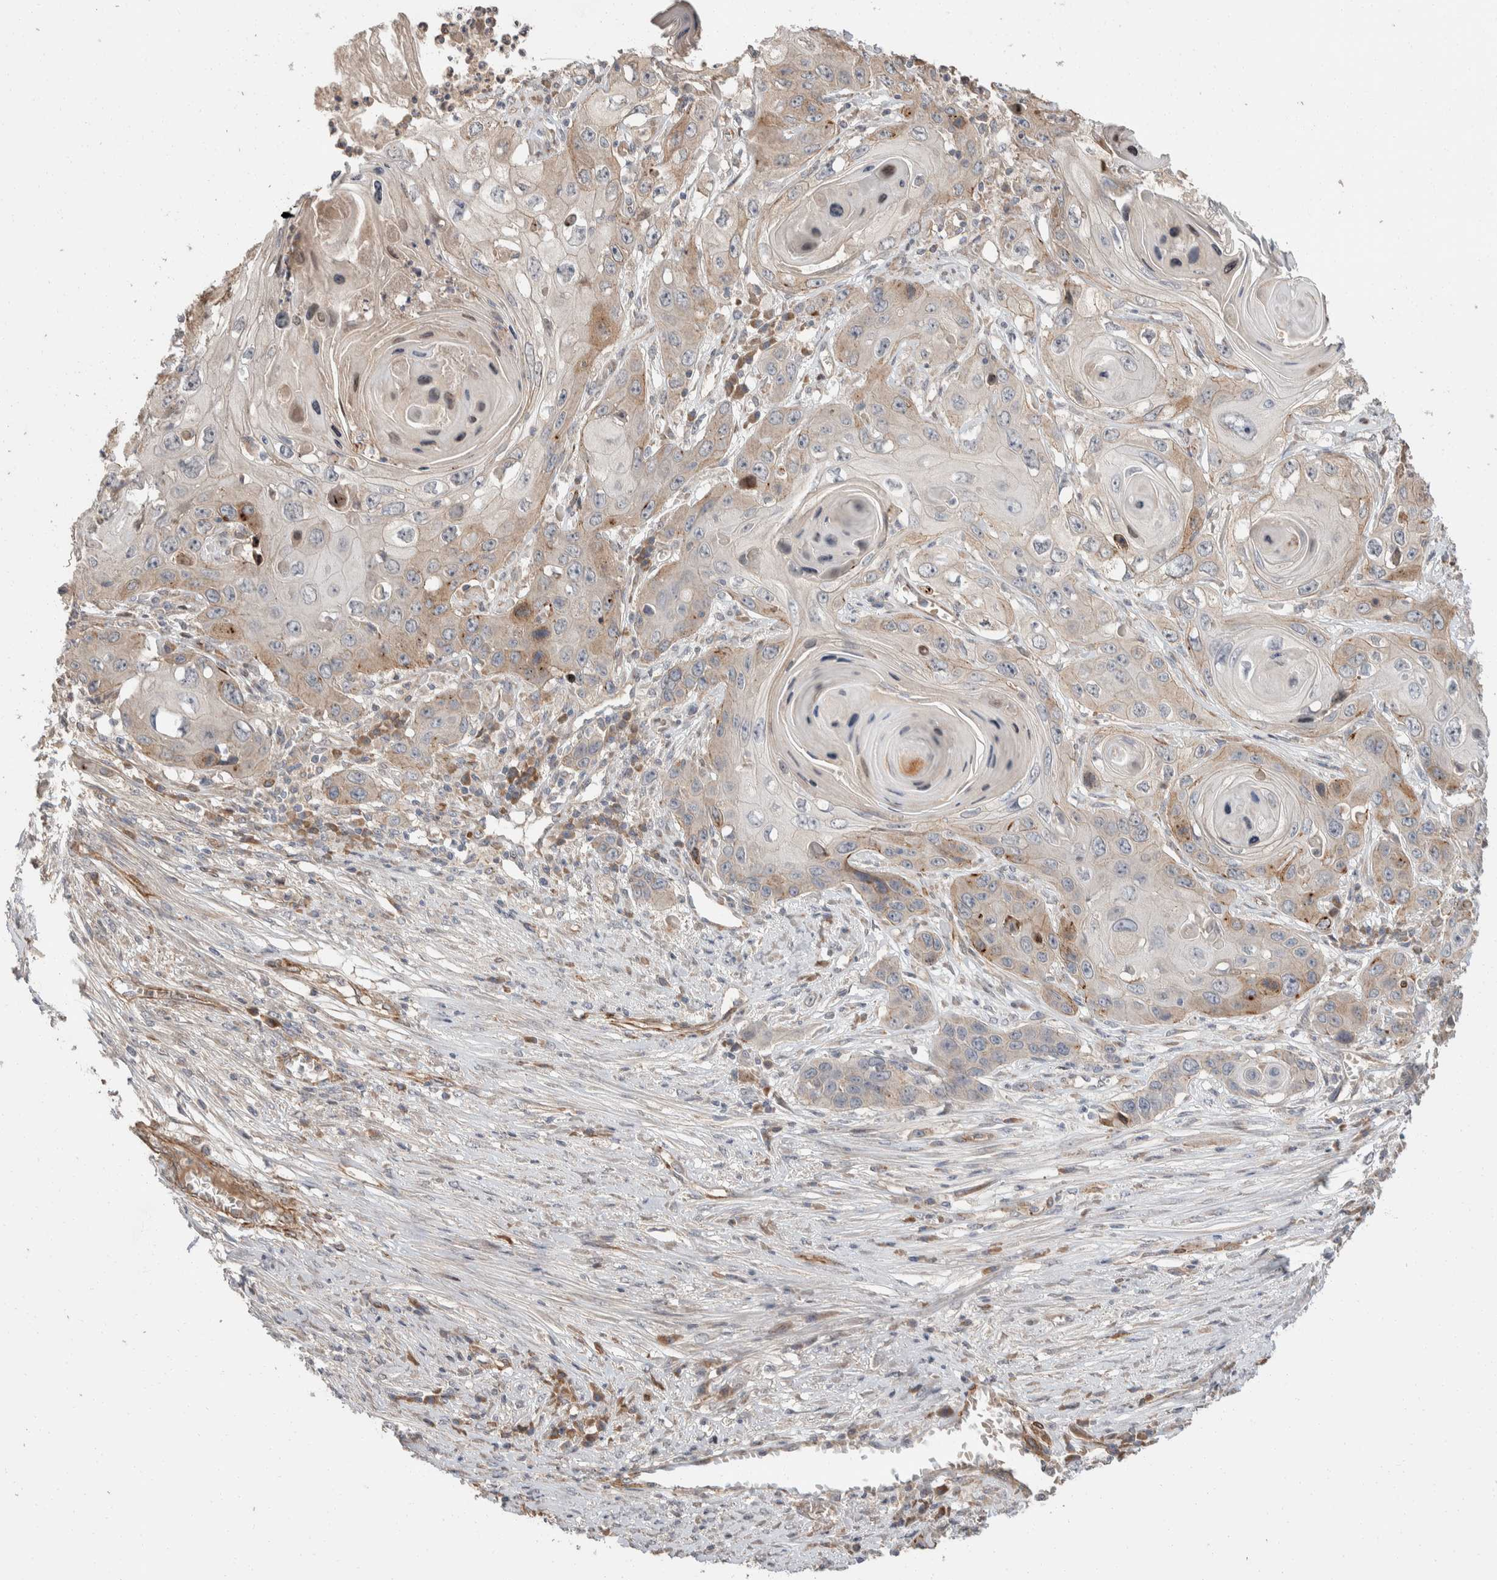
{"staining": {"intensity": "weak", "quantity": "25%-75%", "location": "cytoplasmic/membranous"}, "tissue": "skin cancer", "cell_type": "Tumor cells", "image_type": "cancer", "snomed": [{"axis": "morphology", "description": "Squamous cell carcinoma, NOS"}, {"axis": "topography", "description": "Skin"}], "caption": "The photomicrograph displays immunohistochemical staining of squamous cell carcinoma (skin). There is weak cytoplasmic/membranous positivity is seen in approximately 25%-75% of tumor cells. The staining is performed using DAB brown chromogen to label protein expression. The nuclei are counter-stained blue using hematoxylin.", "gene": "ERC1", "patient": {"sex": "male", "age": 55}}